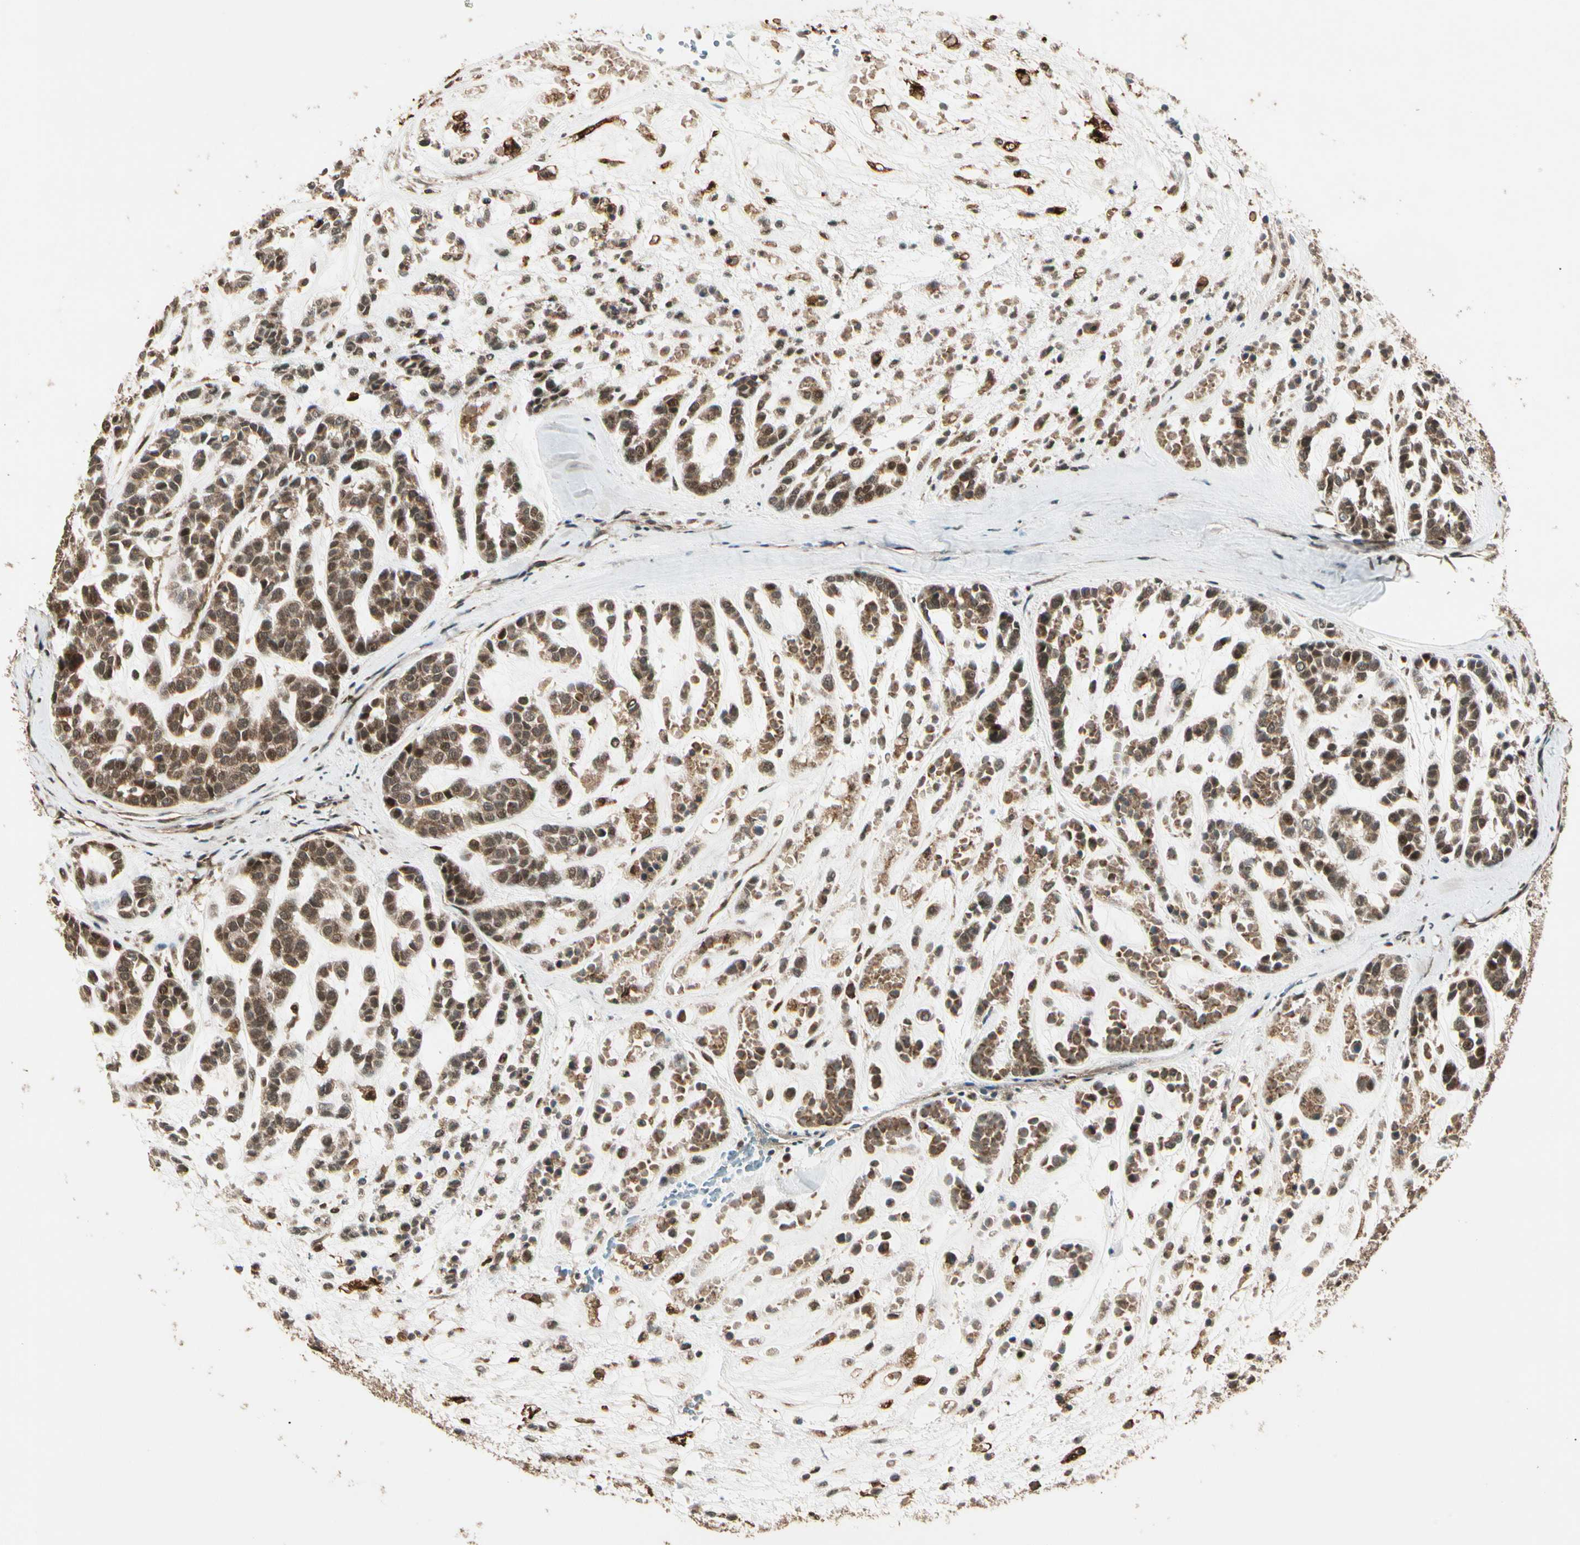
{"staining": {"intensity": "moderate", "quantity": ">75%", "location": "cytoplasmic/membranous"}, "tissue": "head and neck cancer", "cell_type": "Tumor cells", "image_type": "cancer", "snomed": [{"axis": "morphology", "description": "Adenocarcinoma, NOS"}, {"axis": "morphology", "description": "Adenoma, NOS"}, {"axis": "topography", "description": "Head-Neck"}], "caption": "Head and neck adenoma stained with a brown dye reveals moderate cytoplasmic/membranous positive positivity in about >75% of tumor cells.", "gene": "GLUL", "patient": {"sex": "female", "age": 55}}